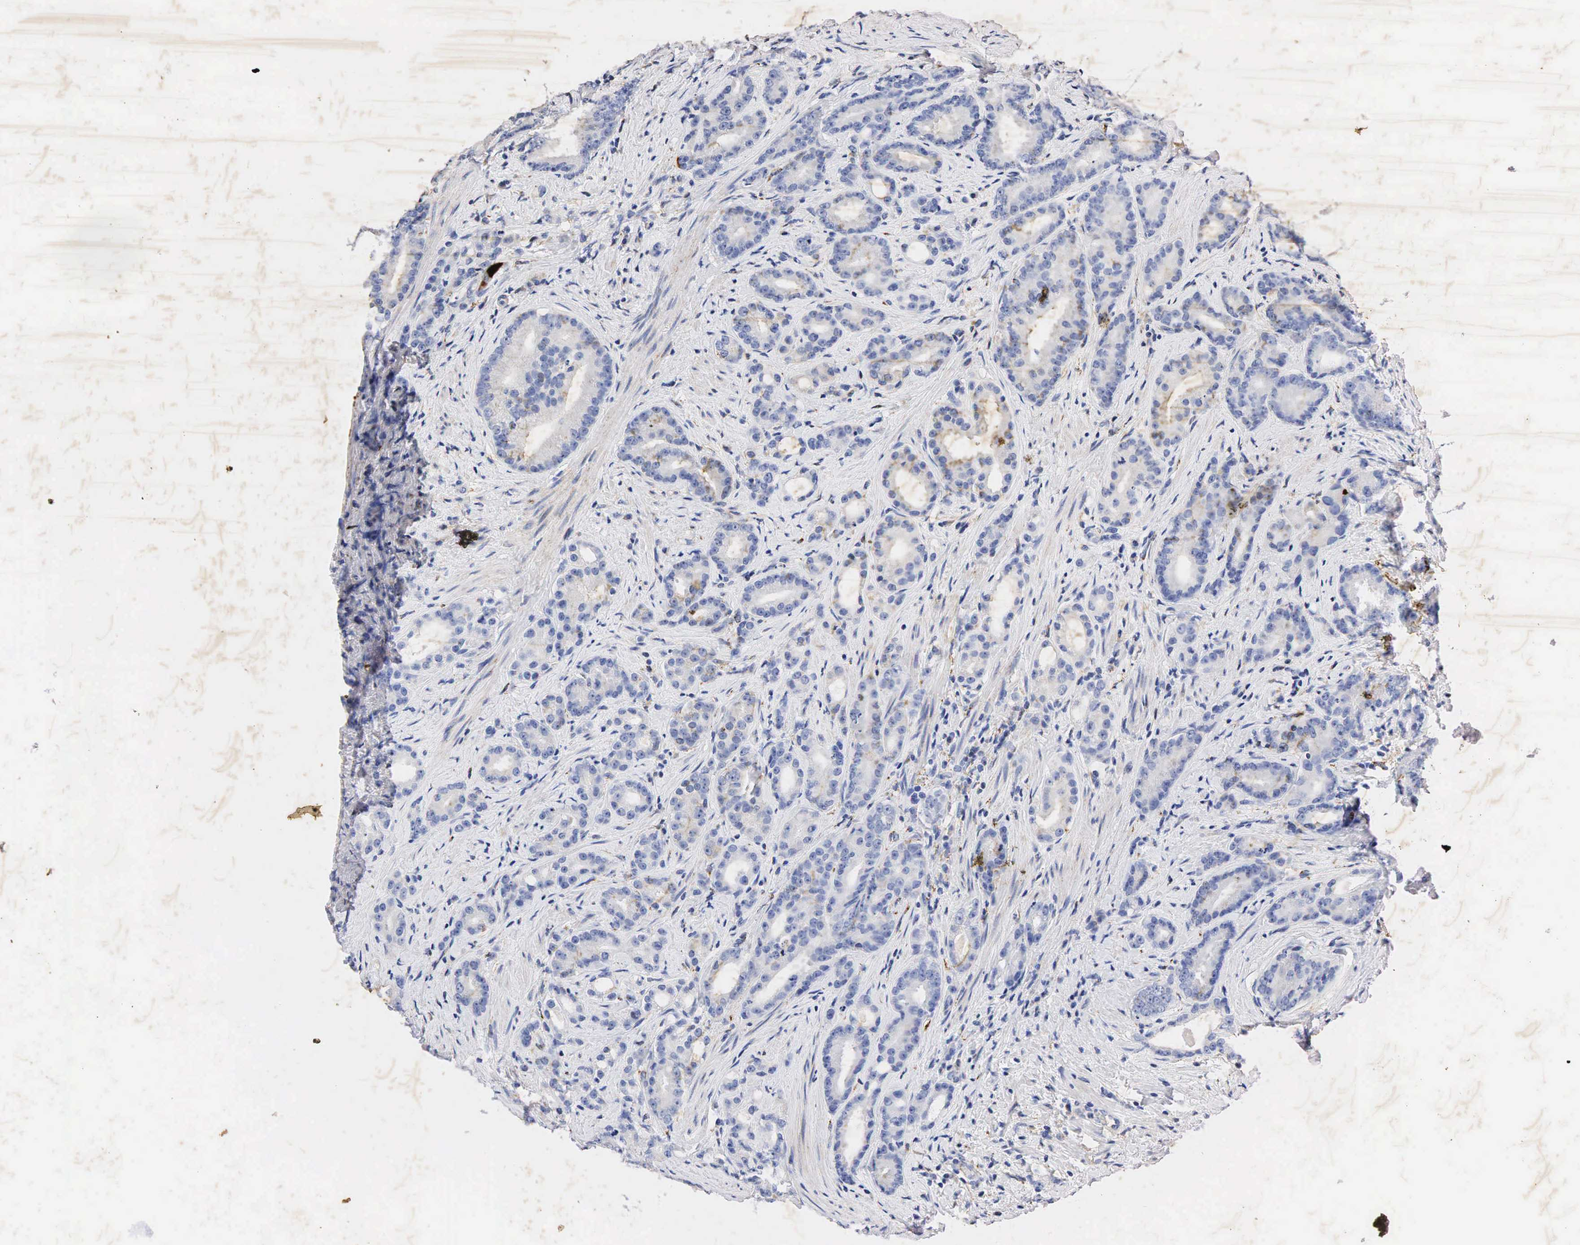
{"staining": {"intensity": "weak", "quantity": "<25%", "location": "cytoplasmic/membranous"}, "tissue": "prostate cancer", "cell_type": "Tumor cells", "image_type": "cancer", "snomed": [{"axis": "morphology", "description": "Adenocarcinoma, Medium grade"}, {"axis": "topography", "description": "Prostate"}], "caption": "An image of human prostate cancer (adenocarcinoma (medium-grade)) is negative for staining in tumor cells.", "gene": "SYP", "patient": {"sex": "male", "age": 59}}